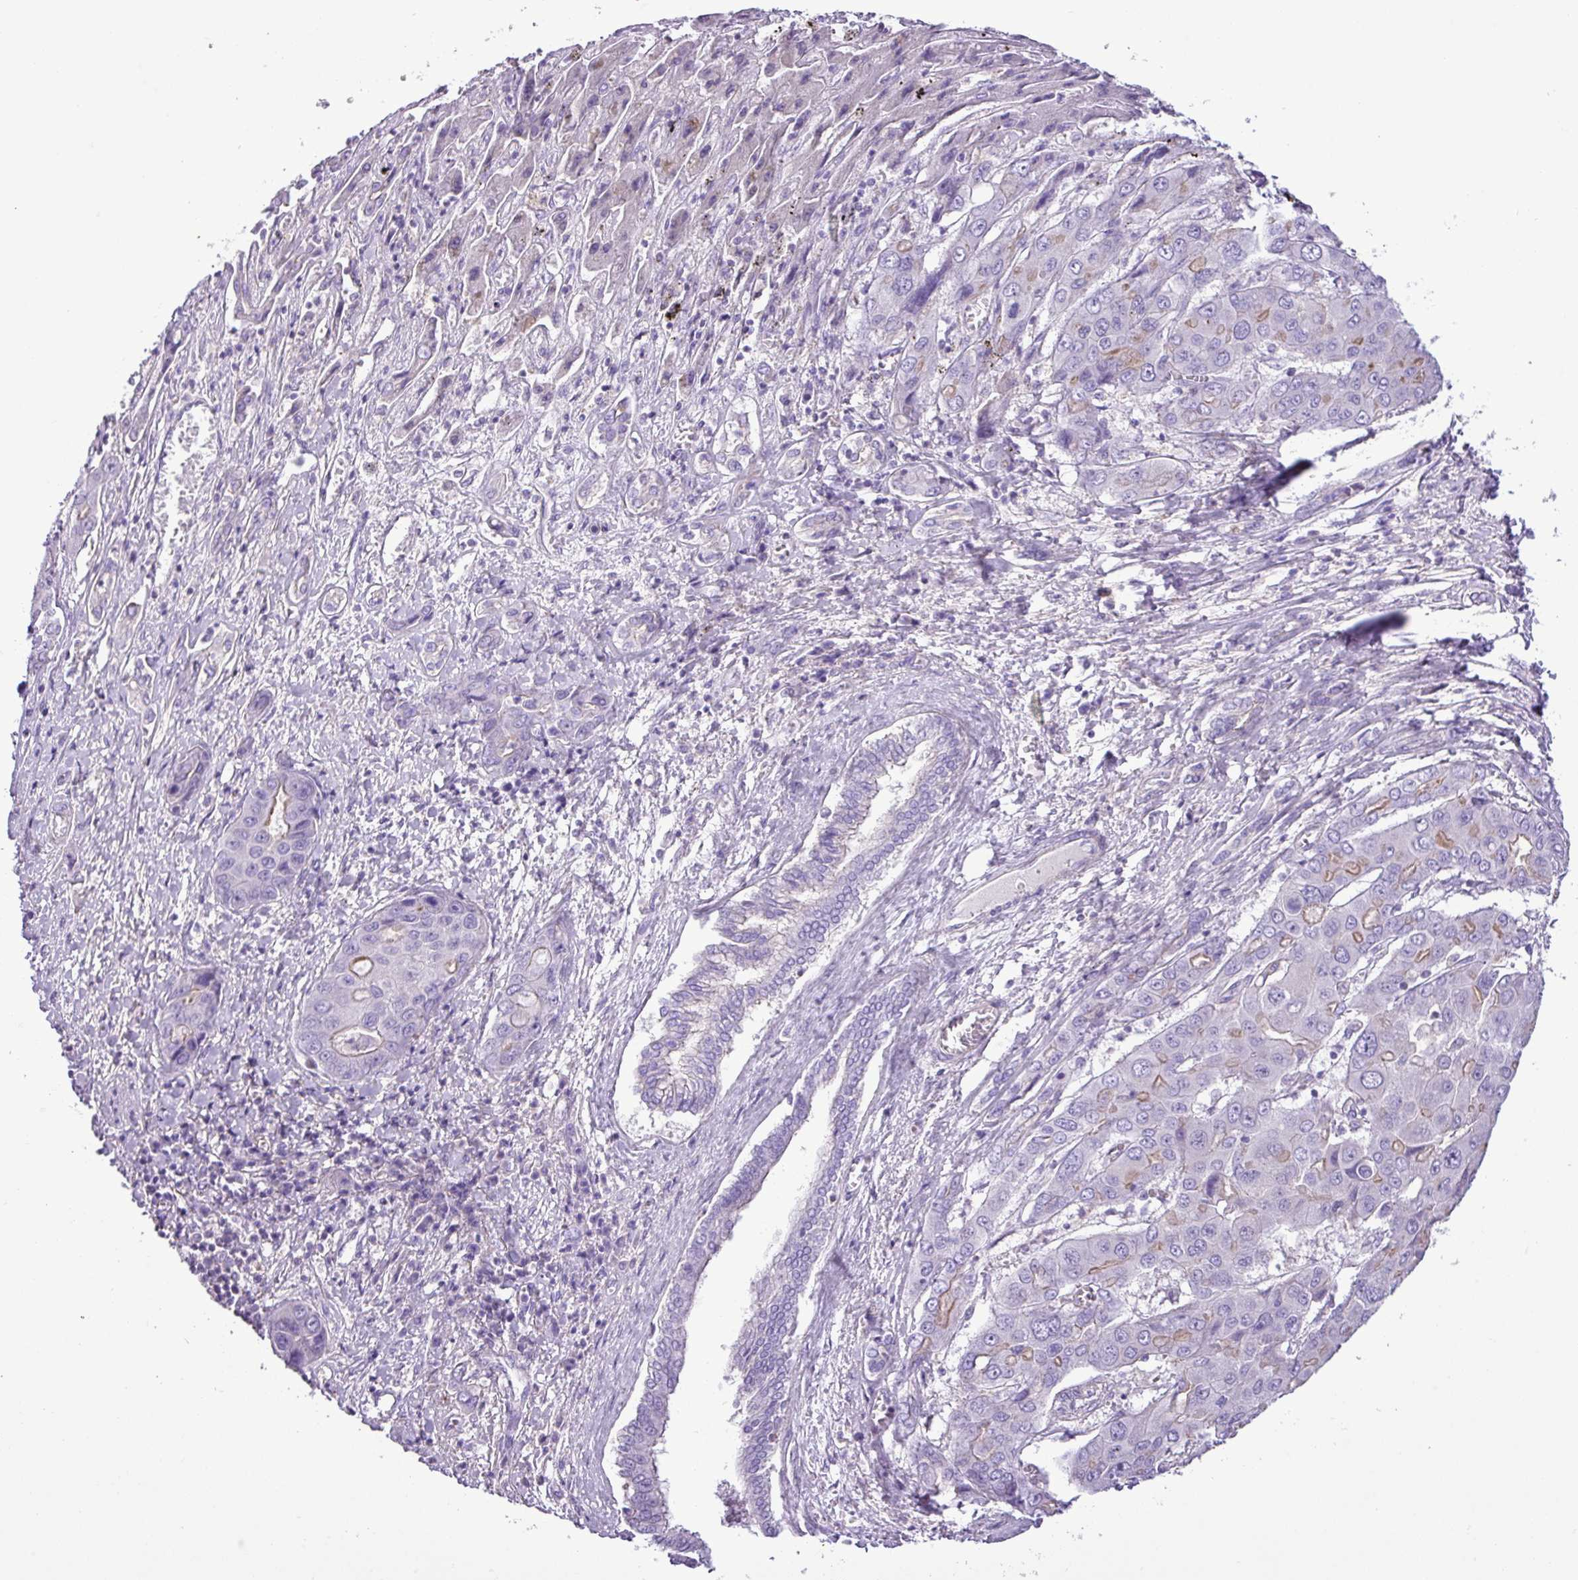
{"staining": {"intensity": "moderate", "quantity": "<25%", "location": "cytoplasmic/membranous"}, "tissue": "liver cancer", "cell_type": "Tumor cells", "image_type": "cancer", "snomed": [{"axis": "morphology", "description": "Cholangiocarcinoma"}, {"axis": "topography", "description": "Liver"}], "caption": "A brown stain highlights moderate cytoplasmic/membranous staining of a protein in liver cancer tumor cells. The protein of interest is shown in brown color, while the nuclei are stained blue.", "gene": "ZNF334", "patient": {"sex": "male", "age": 67}}